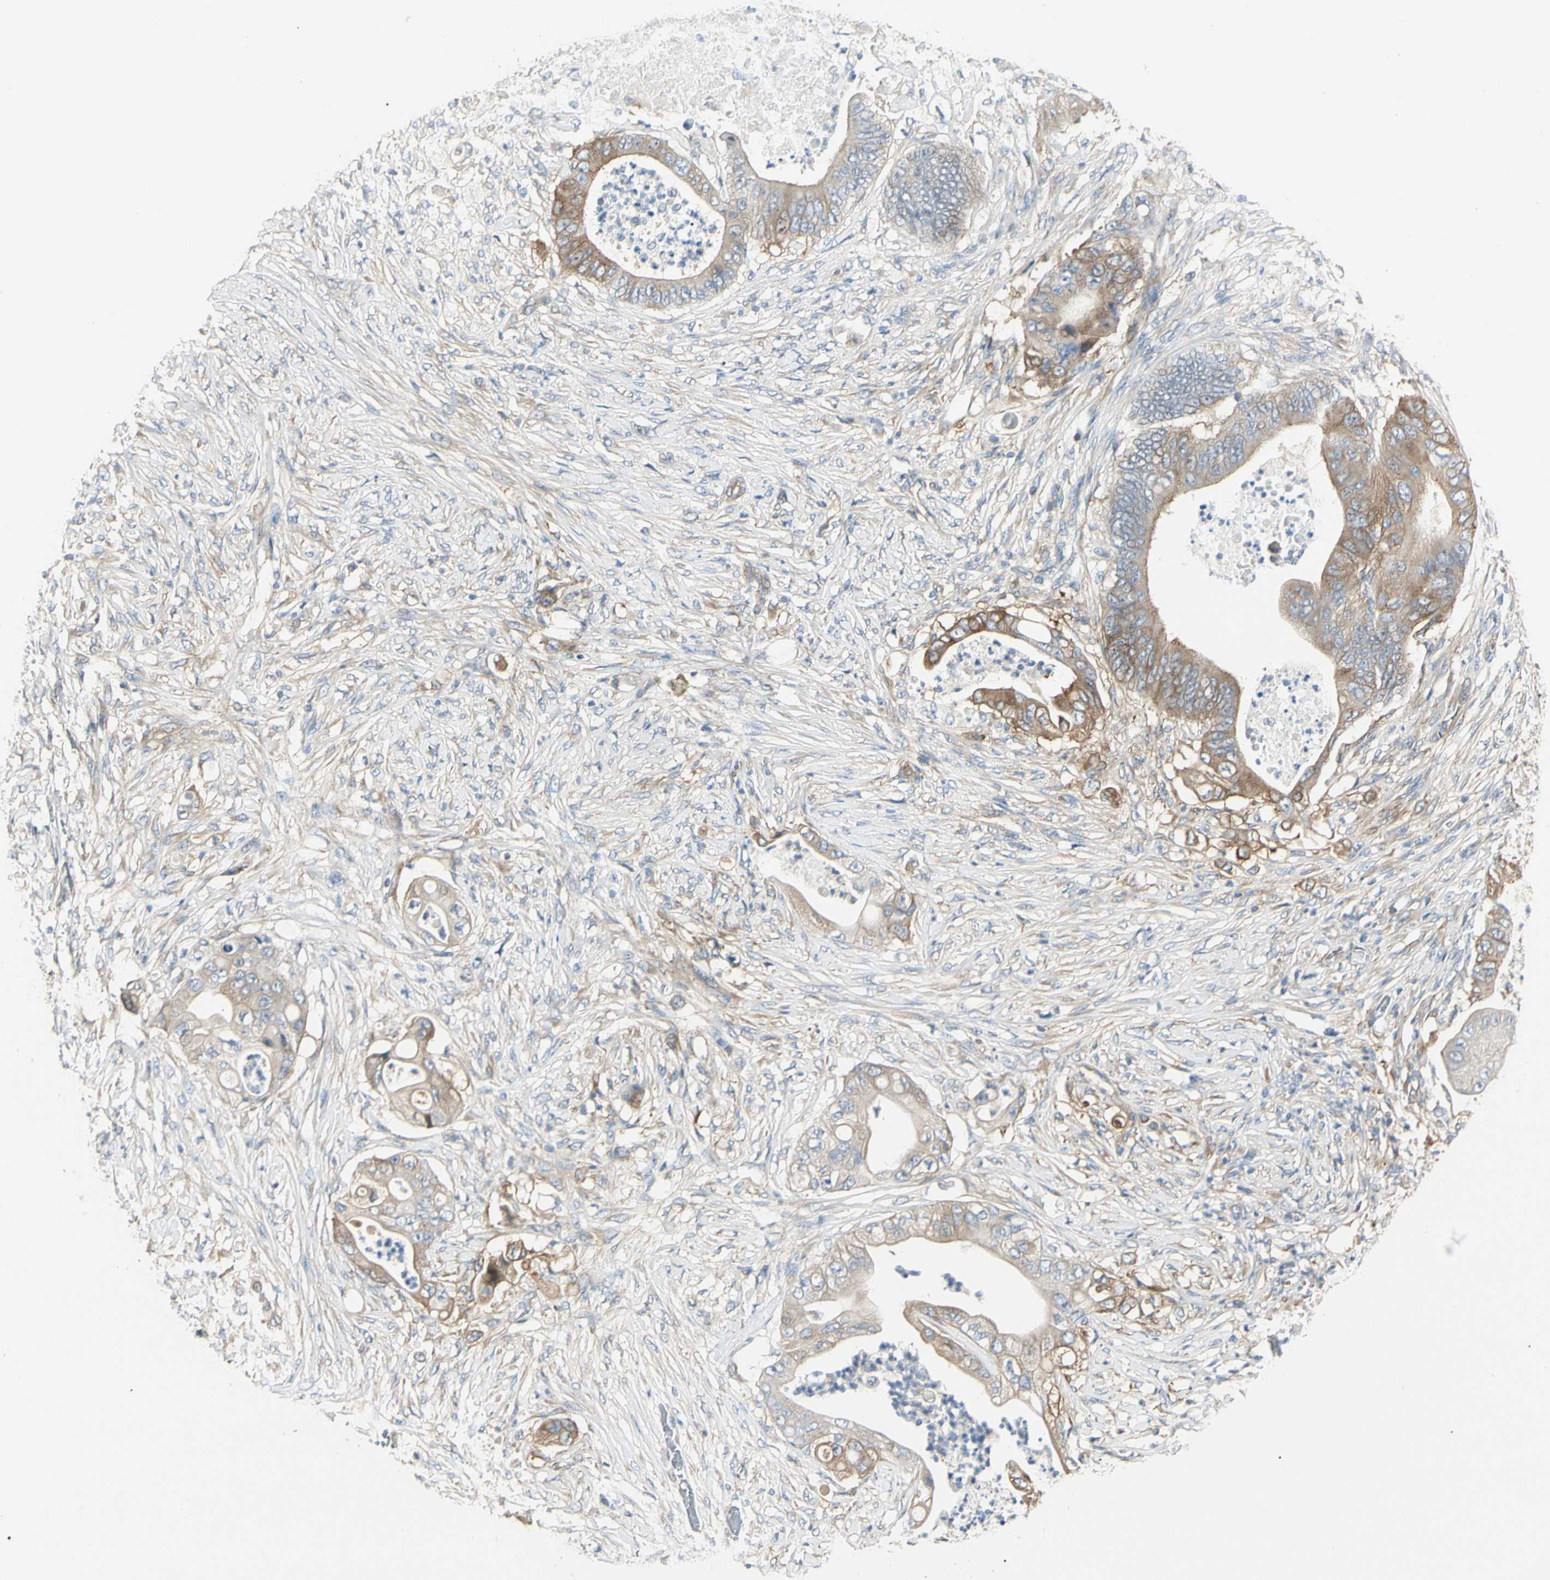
{"staining": {"intensity": "moderate", "quantity": ">75%", "location": "cytoplasmic/membranous"}, "tissue": "stomach cancer", "cell_type": "Tumor cells", "image_type": "cancer", "snomed": [{"axis": "morphology", "description": "Adenocarcinoma, NOS"}, {"axis": "topography", "description": "Stomach"}], "caption": "Protein staining of stomach cancer tissue demonstrates moderate cytoplasmic/membranous positivity in about >75% of tumor cells.", "gene": "NFKB2", "patient": {"sex": "female", "age": 73}}